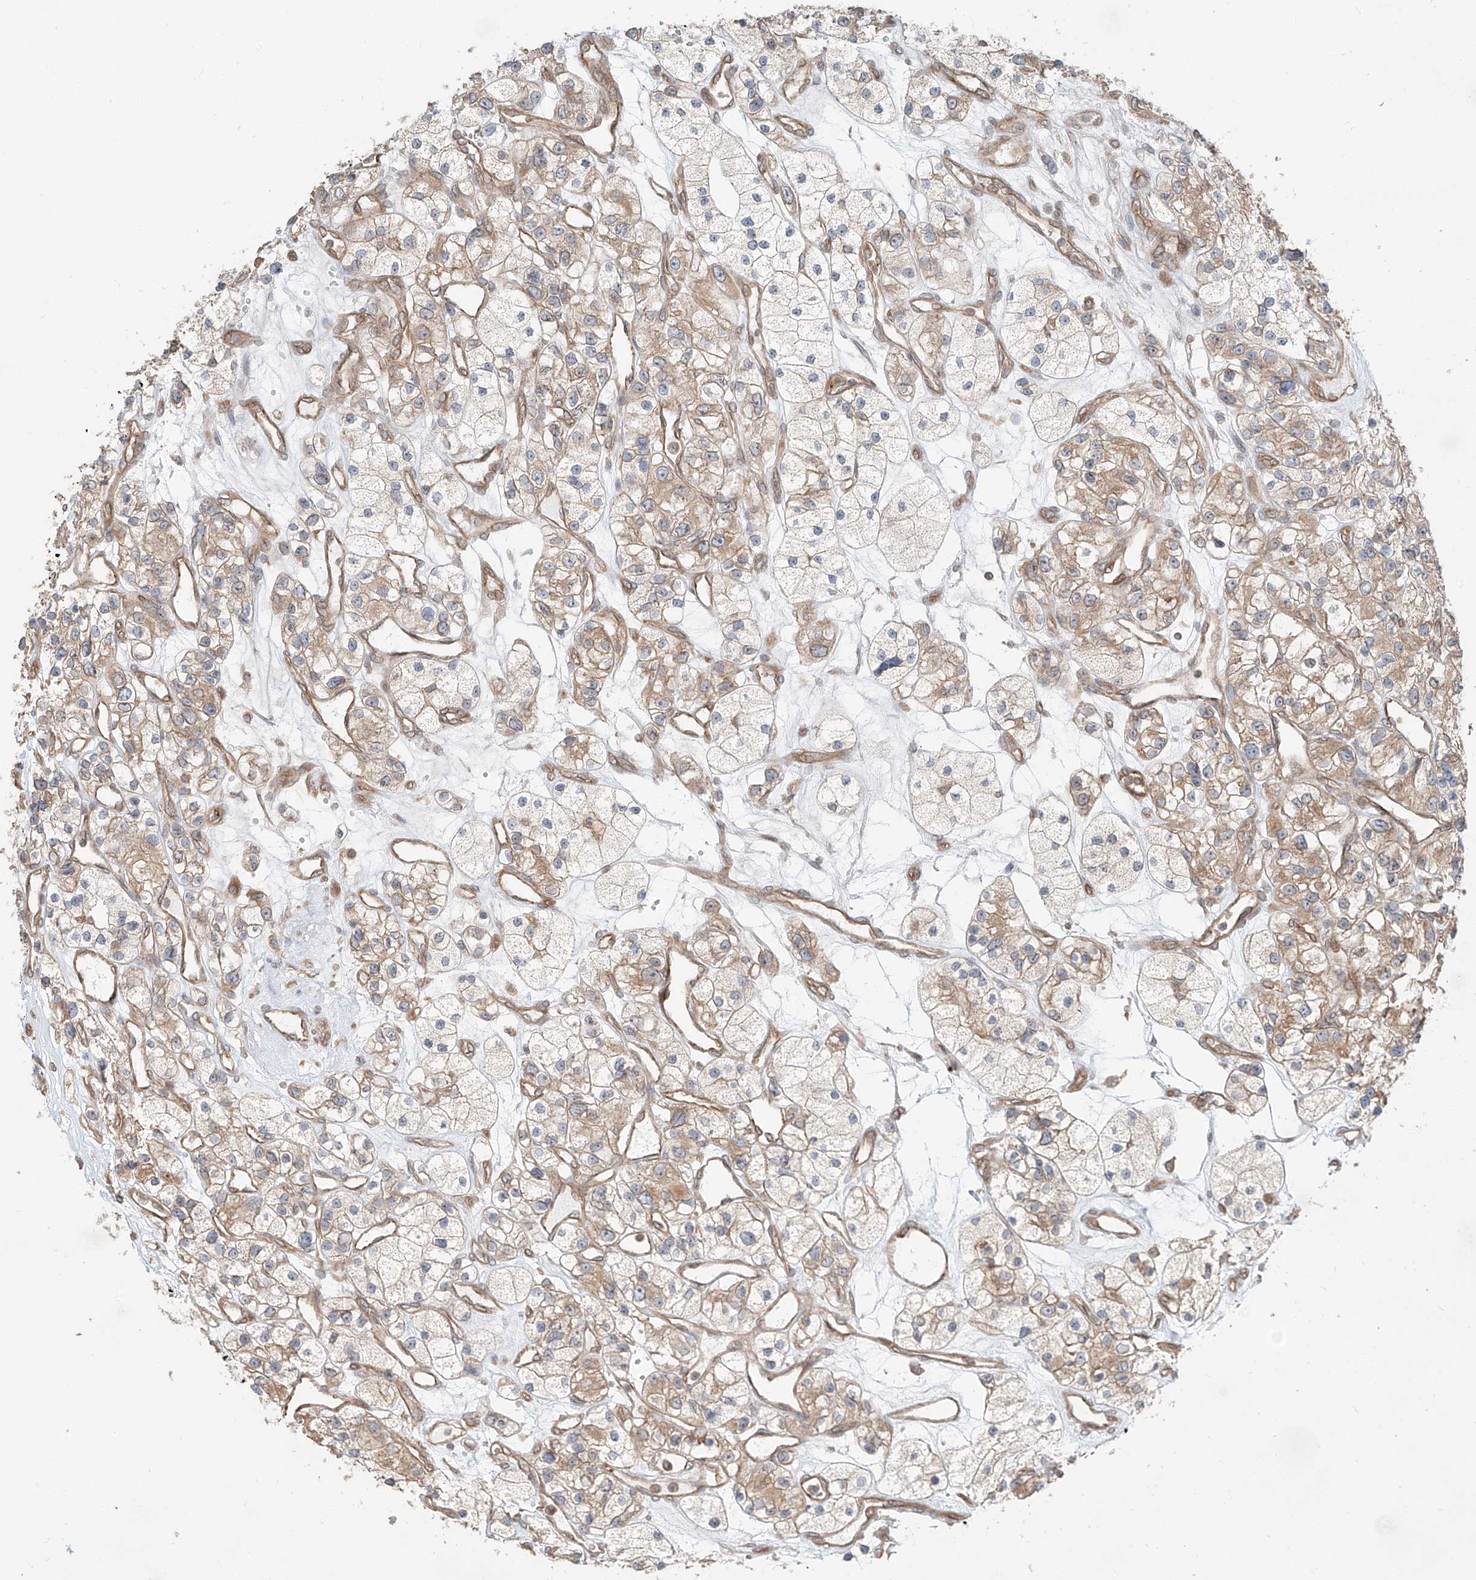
{"staining": {"intensity": "weak", "quantity": ">75%", "location": "cytoplasmic/membranous"}, "tissue": "renal cancer", "cell_type": "Tumor cells", "image_type": "cancer", "snomed": [{"axis": "morphology", "description": "Adenocarcinoma, NOS"}, {"axis": "topography", "description": "Kidney"}], "caption": "IHC photomicrograph of neoplastic tissue: human renal cancer (adenocarcinoma) stained using immunohistochemistry (IHC) exhibits low levels of weak protein expression localized specifically in the cytoplasmic/membranous of tumor cells, appearing as a cytoplasmic/membranous brown color.", "gene": "CEP162", "patient": {"sex": "female", "age": 57}}